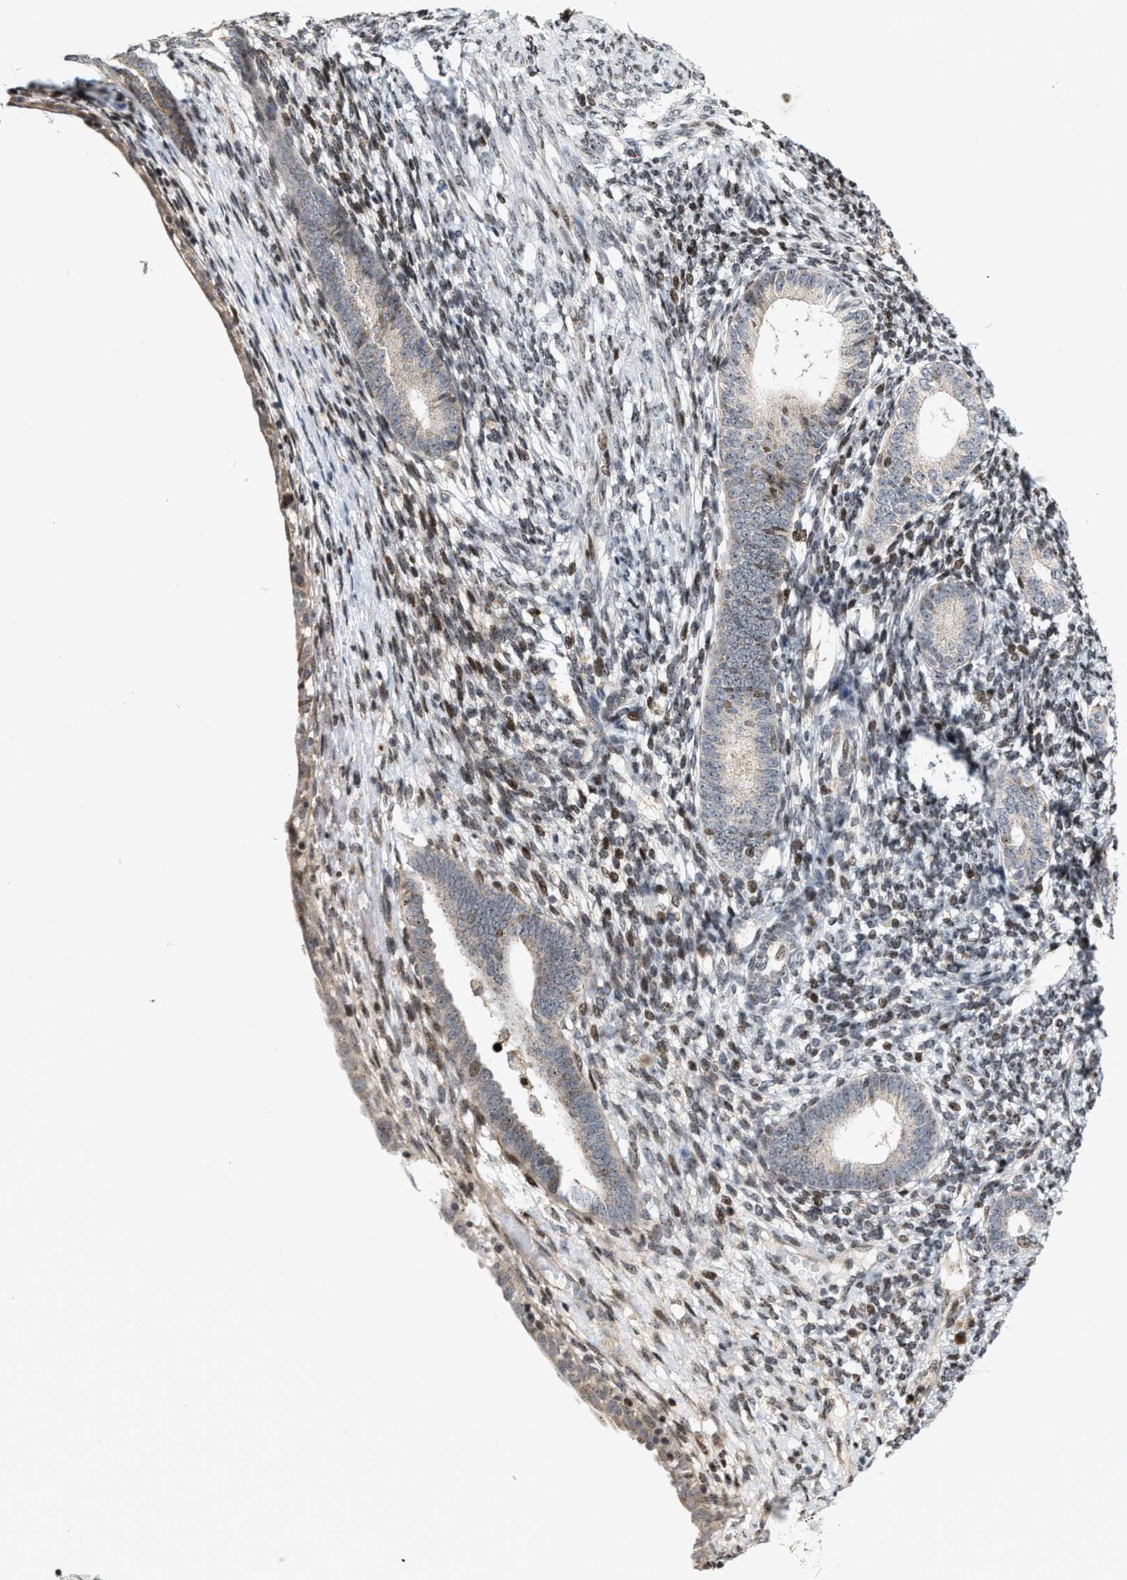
{"staining": {"intensity": "moderate", "quantity": "<25%", "location": "nuclear"}, "tissue": "endometrium", "cell_type": "Cells in endometrial stroma", "image_type": "normal", "snomed": [{"axis": "morphology", "description": "Normal tissue, NOS"}, {"axis": "morphology", "description": "Adenocarcinoma, NOS"}, {"axis": "topography", "description": "Endometrium"}], "caption": "The micrograph shows immunohistochemical staining of benign endometrium. There is moderate nuclear positivity is seen in approximately <25% of cells in endometrial stroma.", "gene": "PDZD2", "patient": {"sex": "female", "age": 57}}